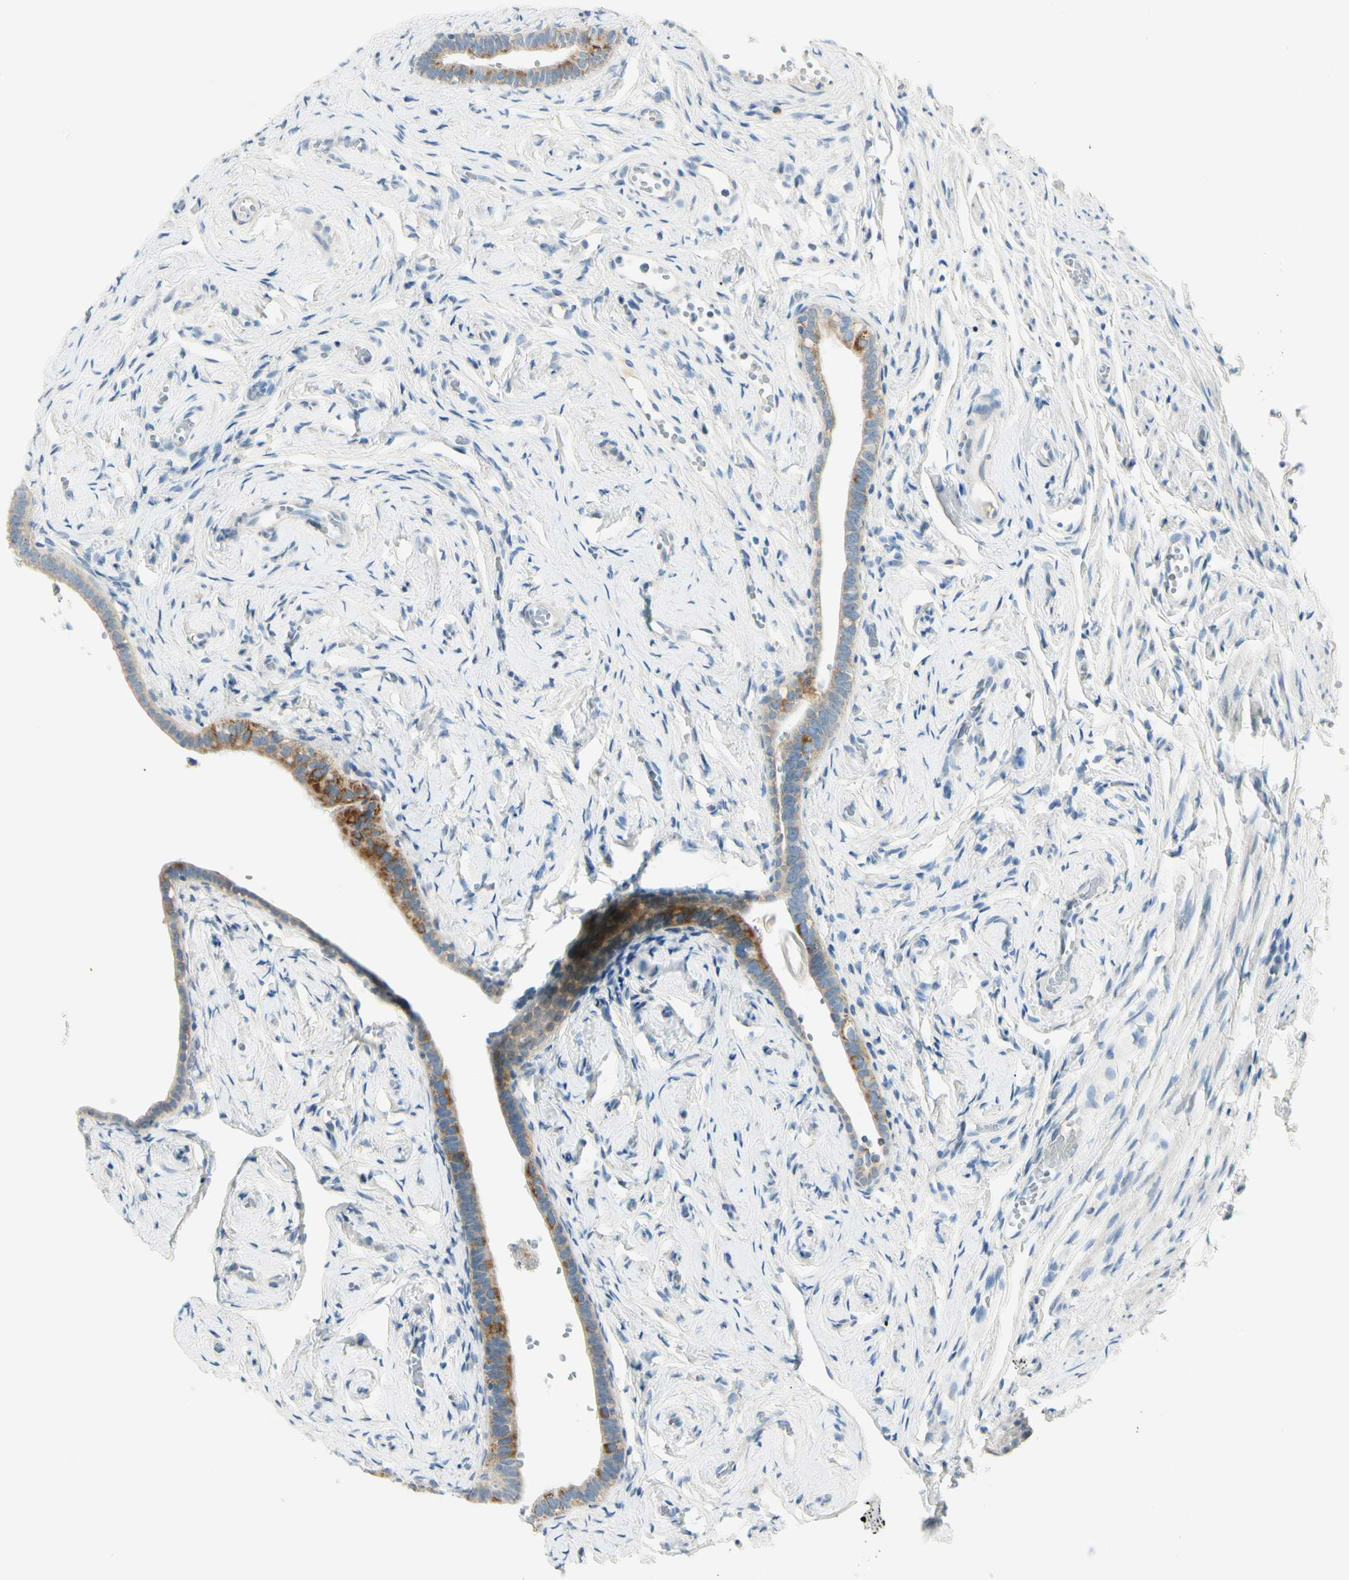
{"staining": {"intensity": "strong", "quantity": "25%-75%", "location": "cytoplasmic/membranous"}, "tissue": "fallopian tube", "cell_type": "Glandular cells", "image_type": "normal", "snomed": [{"axis": "morphology", "description": "Normal tissue, NOS"}, {"axis": "topography", "description": "Fallopian tube"}], "caption": "Protein expression analysis of unremarkable human fallopian tube reveals strong cytoplasmic/membranous positivity in approximately 25%-75% of glandular cells.", "gene": "GALNT5", "patient": {"sex": "female", "age": 71}}